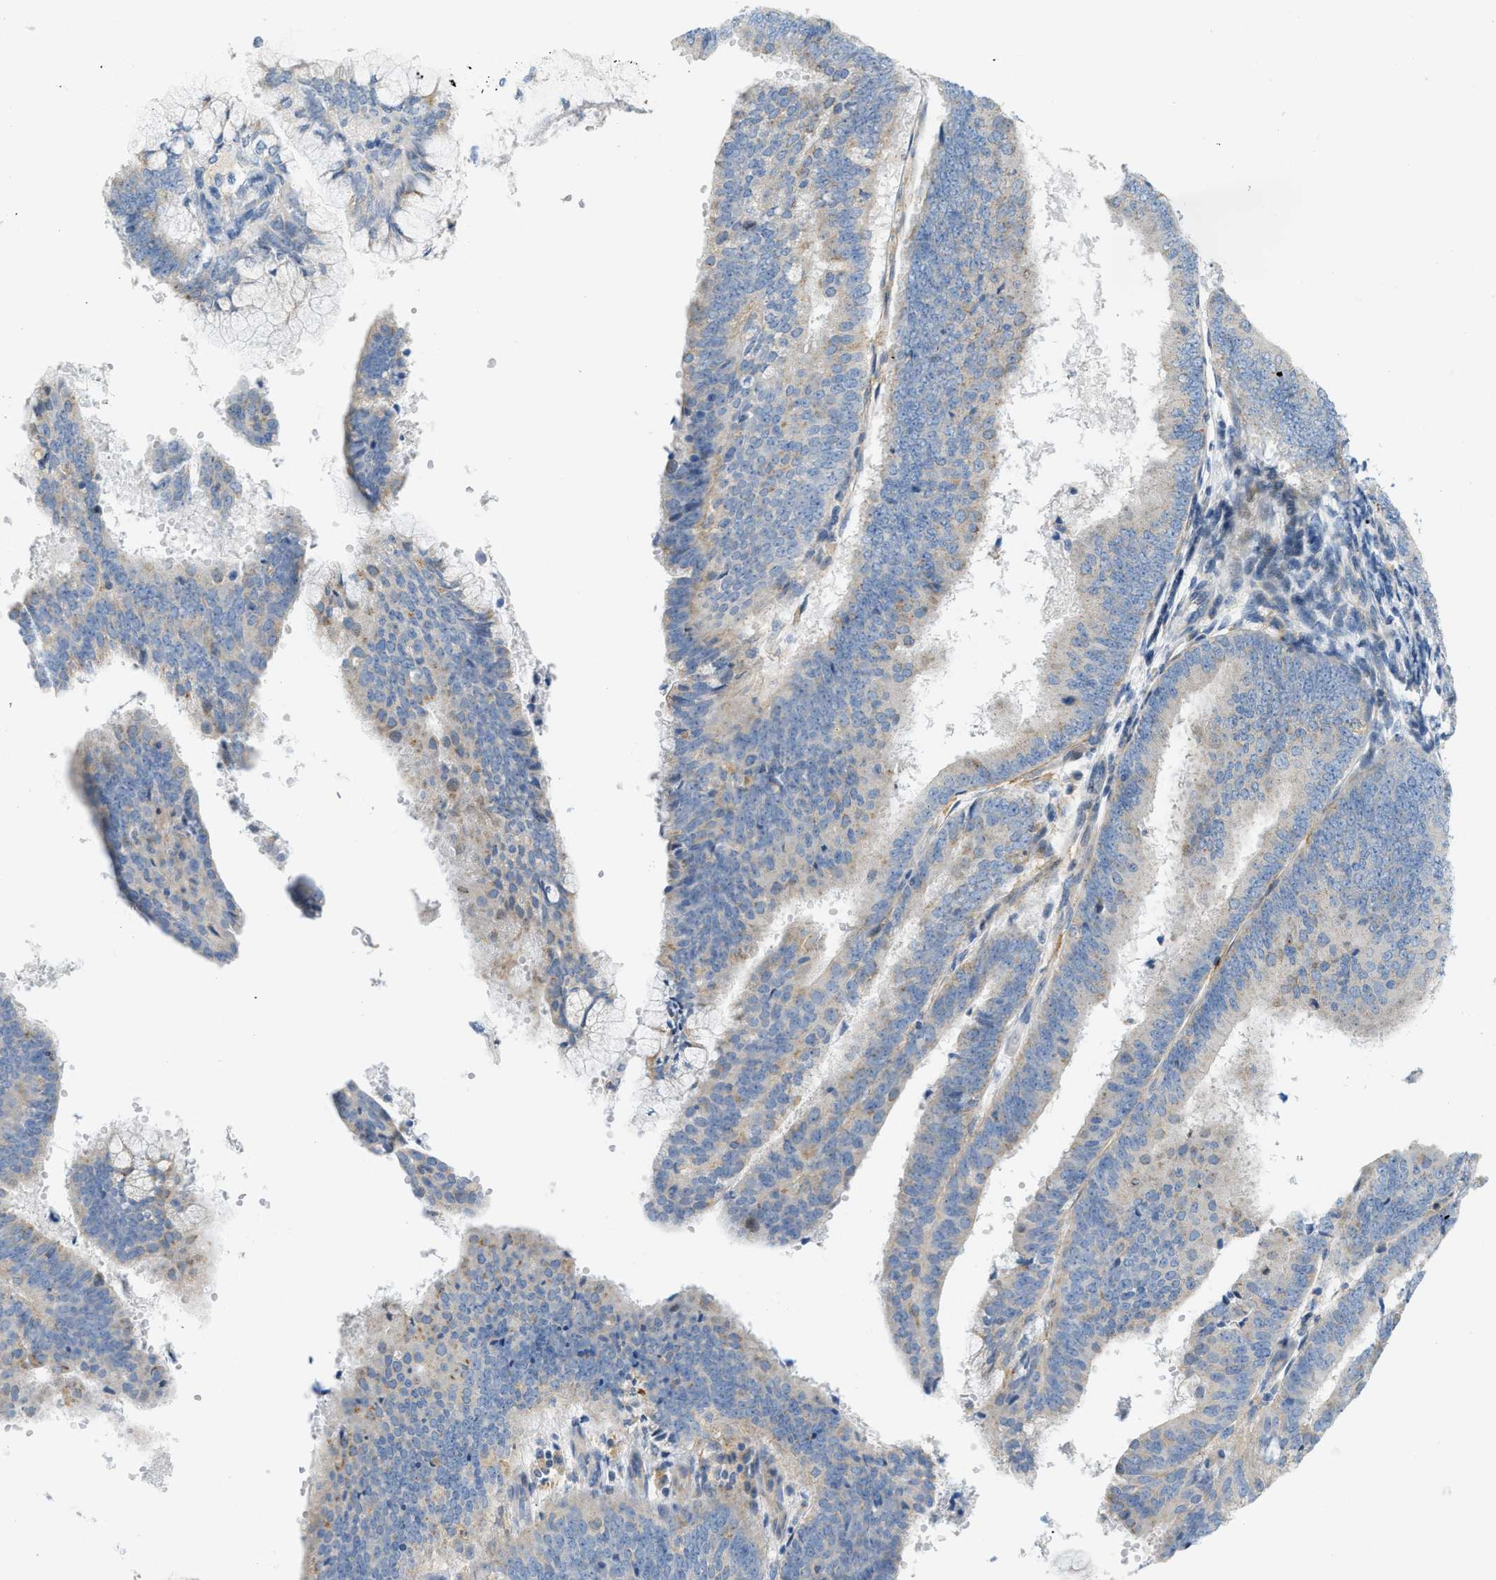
{"staining": {"intensity": "weak", "quantity": "<25%", "location": "cytoplasmic/membranous"}, "tissue": "endometrial cancer", "cell_type": "Tumor cells", "image_type": "cancer", "snomed": [{"axis": "morphology", "description": "Adenocarcinoma, NOS"}, {"axis": "topography", "description": "Endometrium"}], "caption": "The image displays no significant expression in tumor cells of endometrial cancer (adenocarcinoma).", "gene": "LMBRD1", "patient": {"sex": "female", "age": 63}}